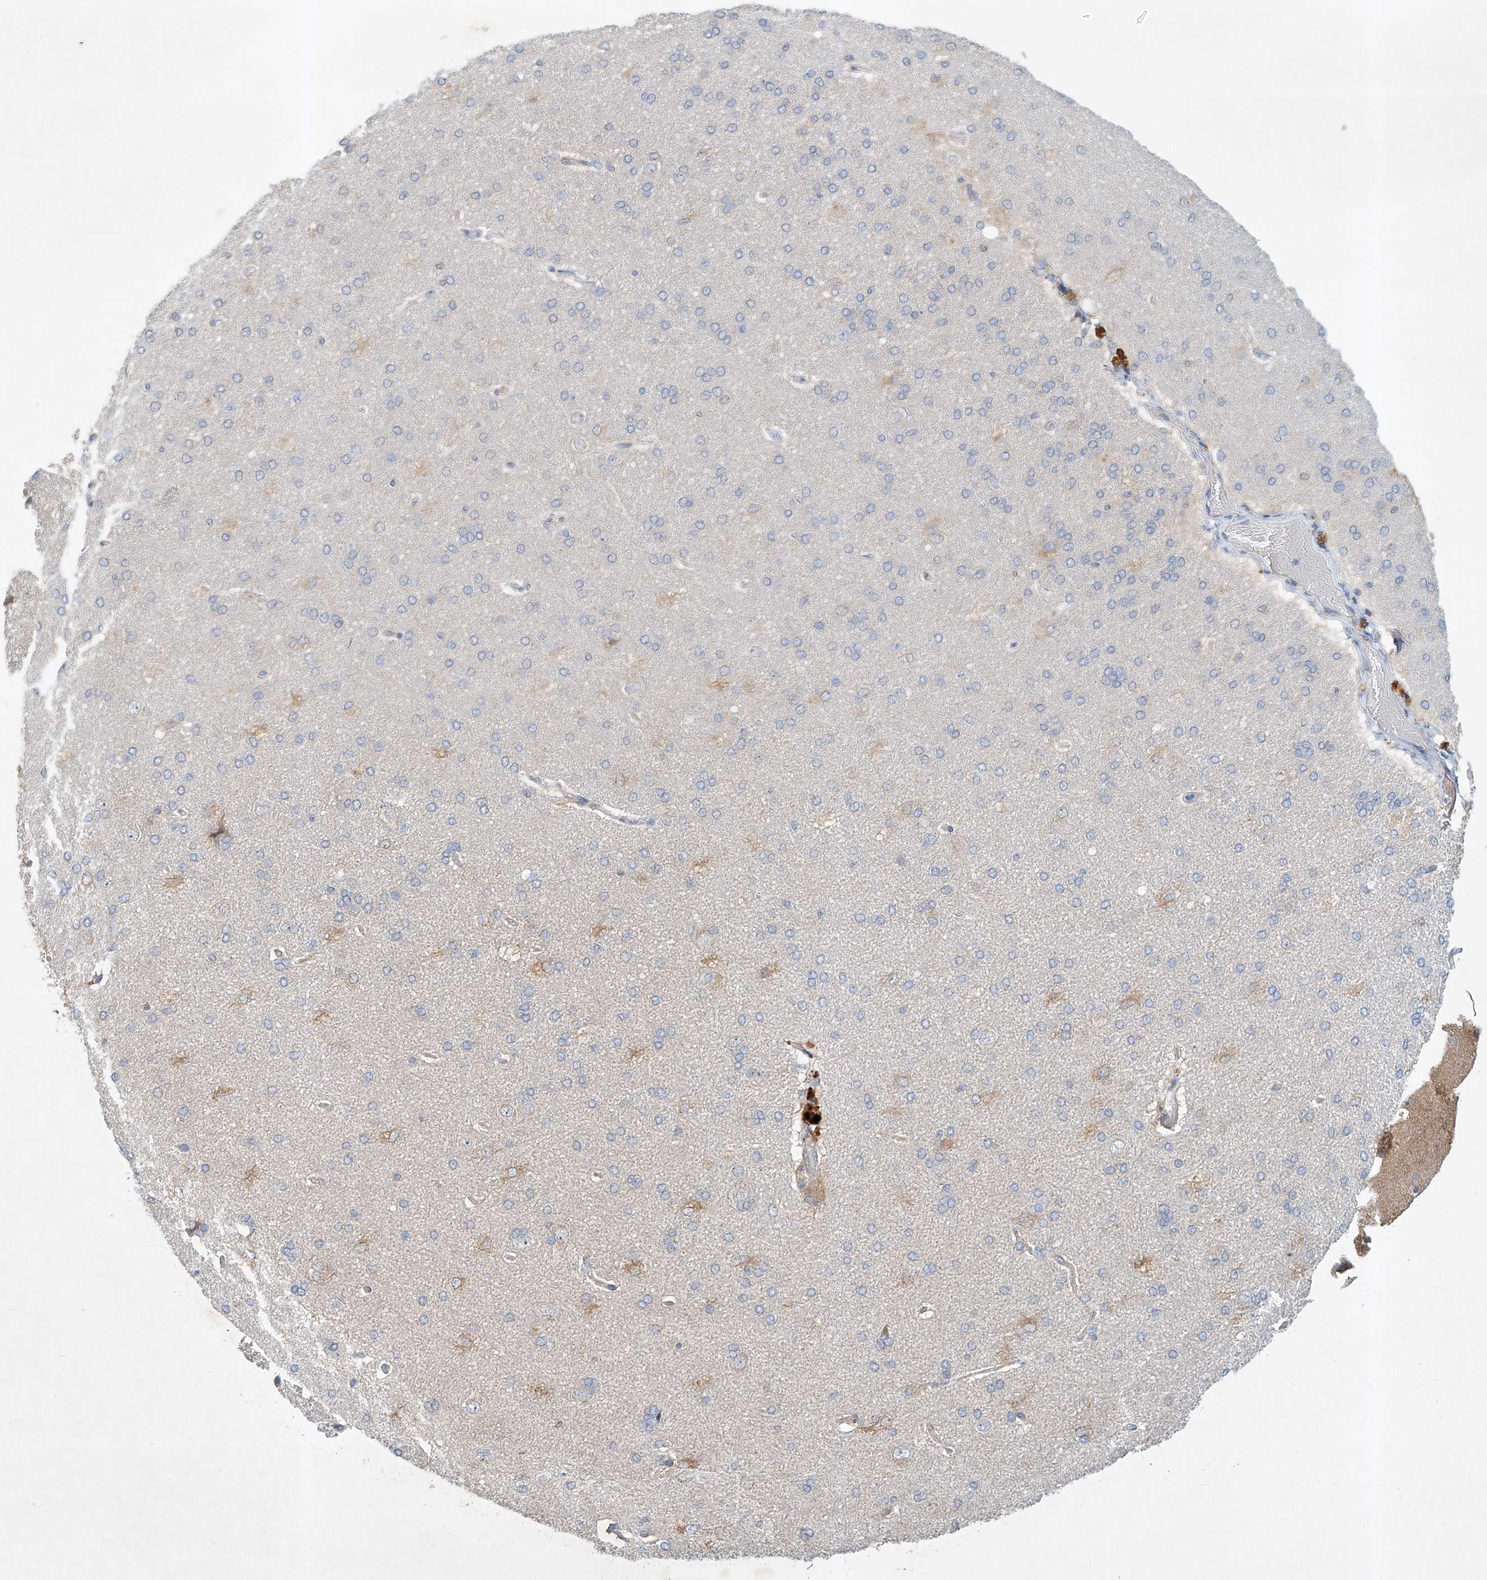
{"staining": {"intensity": "weak", "quantity": "<25%", "location": "cytoplasmic/membranous"}, "tissue": "cerebral cortex", "cell_type": "Endothelial cells", "image_type": "normal", "snomed": [{"axis": "morphology", "description": "Normal tissue, NOS"}, {"axis": "topography", "description": "Cerebral cortex"}], "caption": "Immunohistochemistry (IHC) micrograph of benign cerebral cortex: human cerebral cortex stained with DAB (3,3'-diaminobenzidine) demonstrates no significant protein expression in endothelial cells.", "gene": "CARMIL1", "patient": {"sex": "male", "age": 62}}